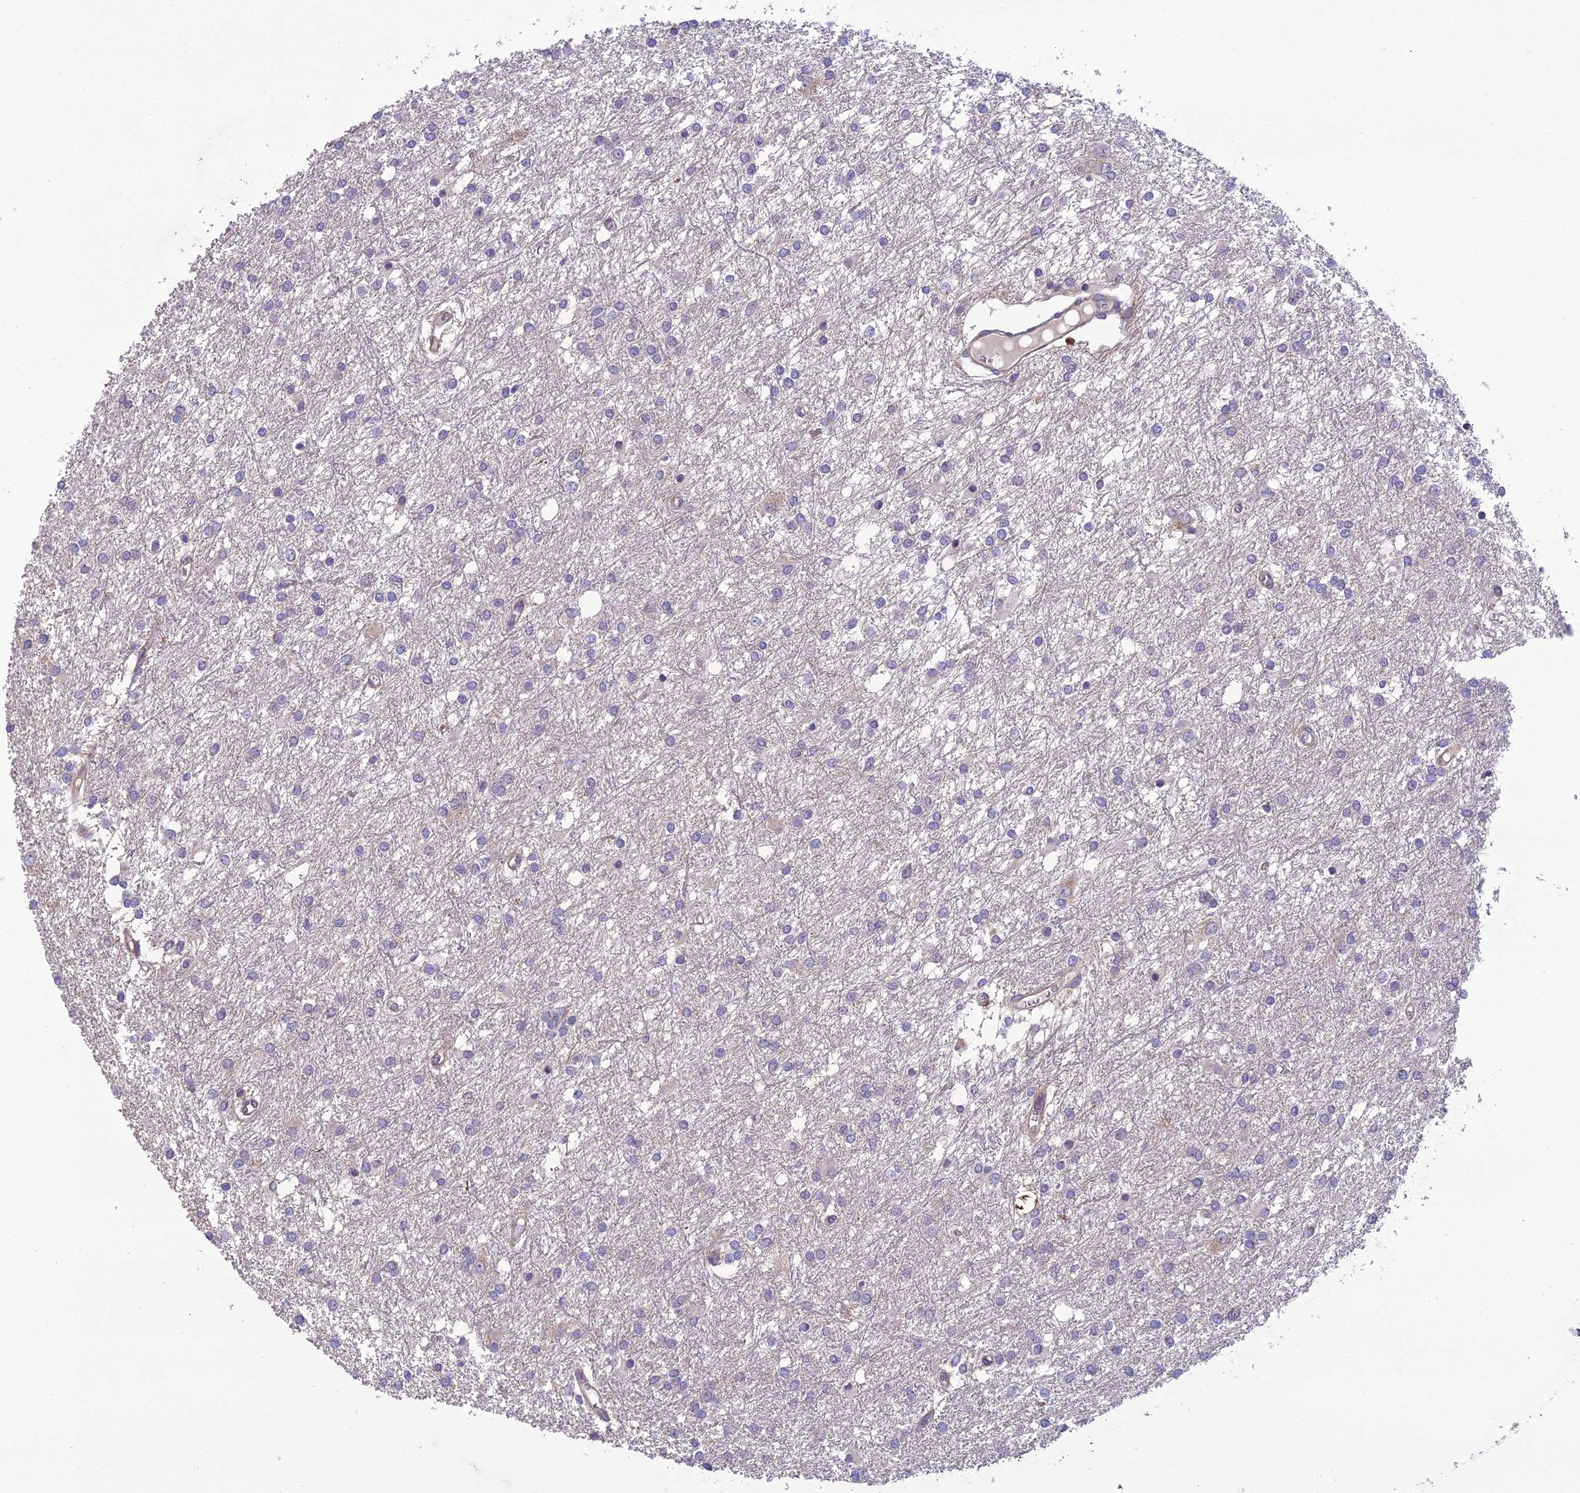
{"staining": {"intensity": "negative", "quantity": "none", "location": "none"}, "tissue": "glioma", "cell_type": "Tumor cells", "image_type": "cancer", "snomed": [{"axis": "morphology", "description": "Glioma, malignant, High grade"}, {"axis": "topography", "description": "Brain"}], "caption": "Tumor cells are negative for brown protein staining in glioma.", "gene": "NODAL", "patient": {"sex": "female", "age": 50}}